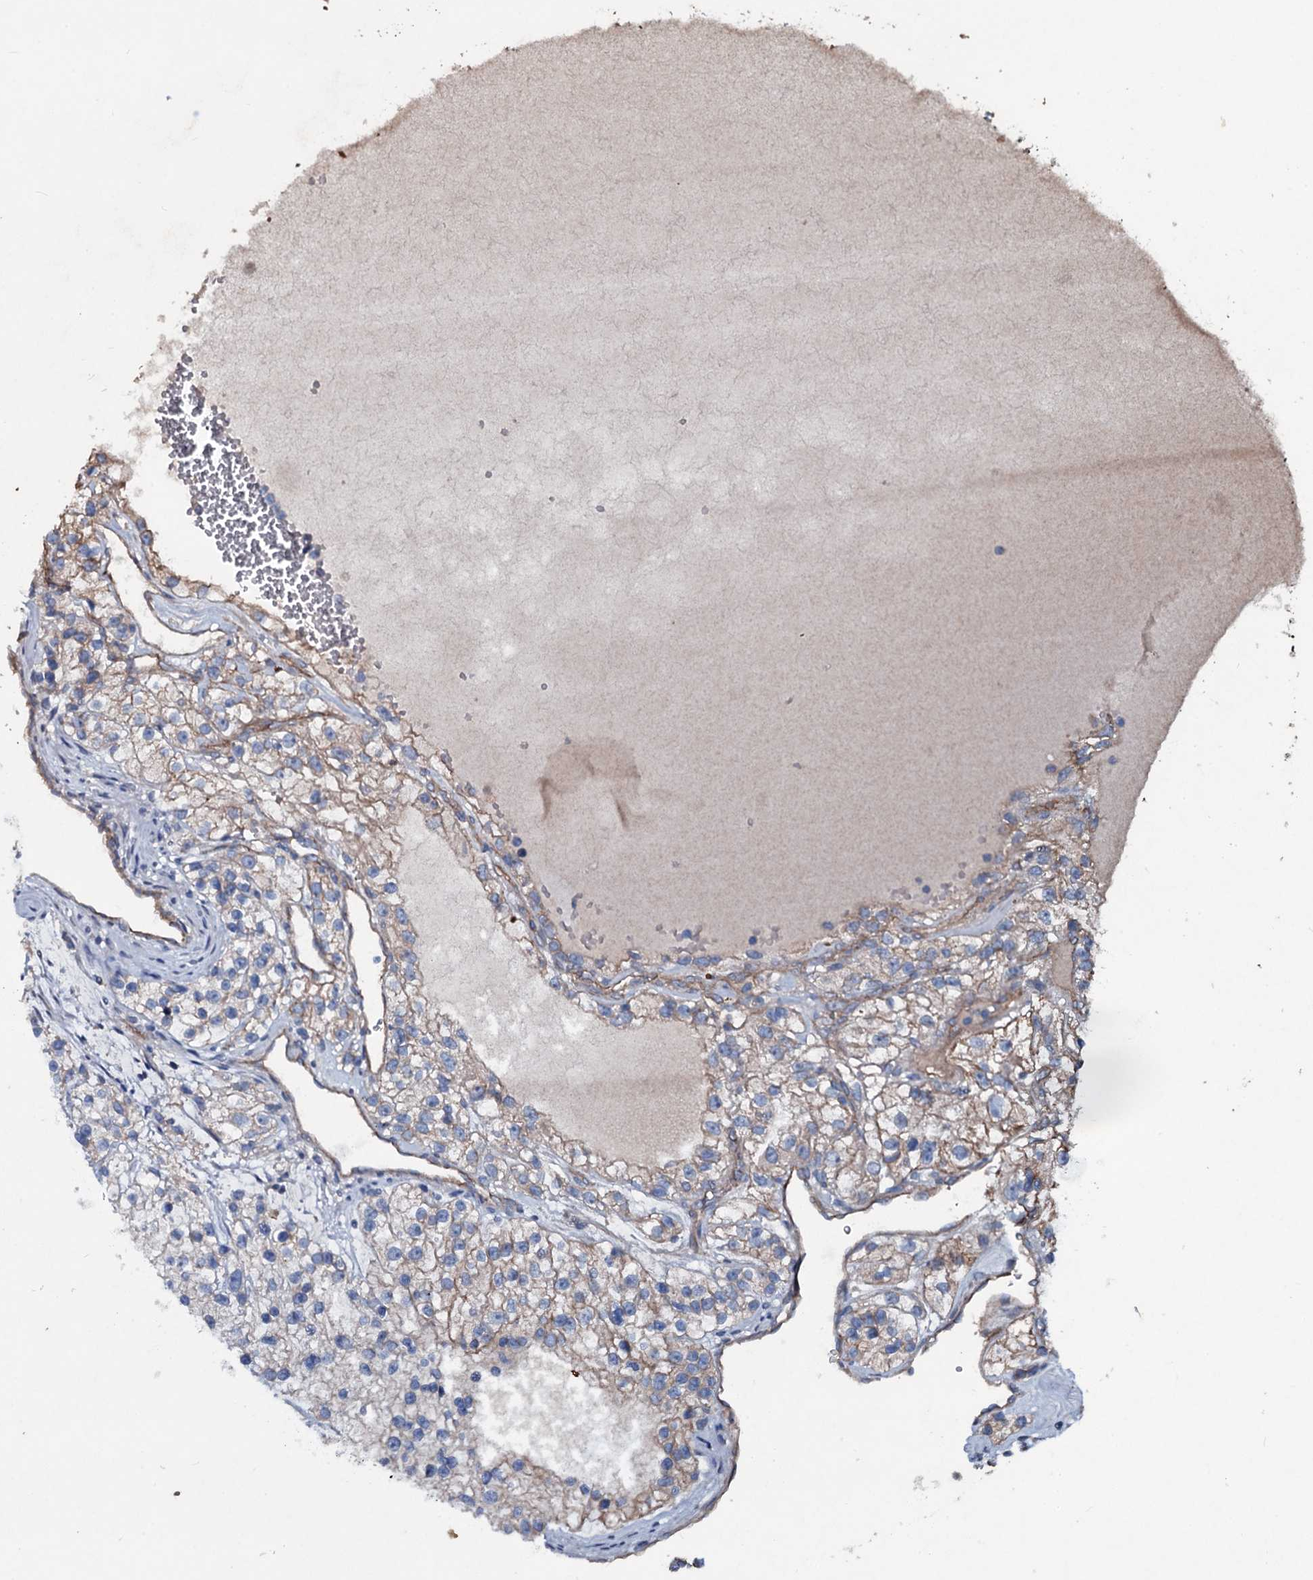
{"staining": {"intensity": "weak", "quantity": "25%-75%", "location": "cytoplasmic/membranous"}, "tissue": "renal cancer", "cell_type": "Tumor cells", "image_type": "cancer", "snomed": [{"axis": "morphology", "description": "Adenocarcinoma, NOS"}, {"axis": "topography", "description": "Kidney"}], "caption": "Tumor cells display low levels of weak cytoplasmic/membranous staining in about 25%-75% of cells in human renal cancer.", "gene": "DMAC2", "patient": {"sex": "female", "age": 57}}